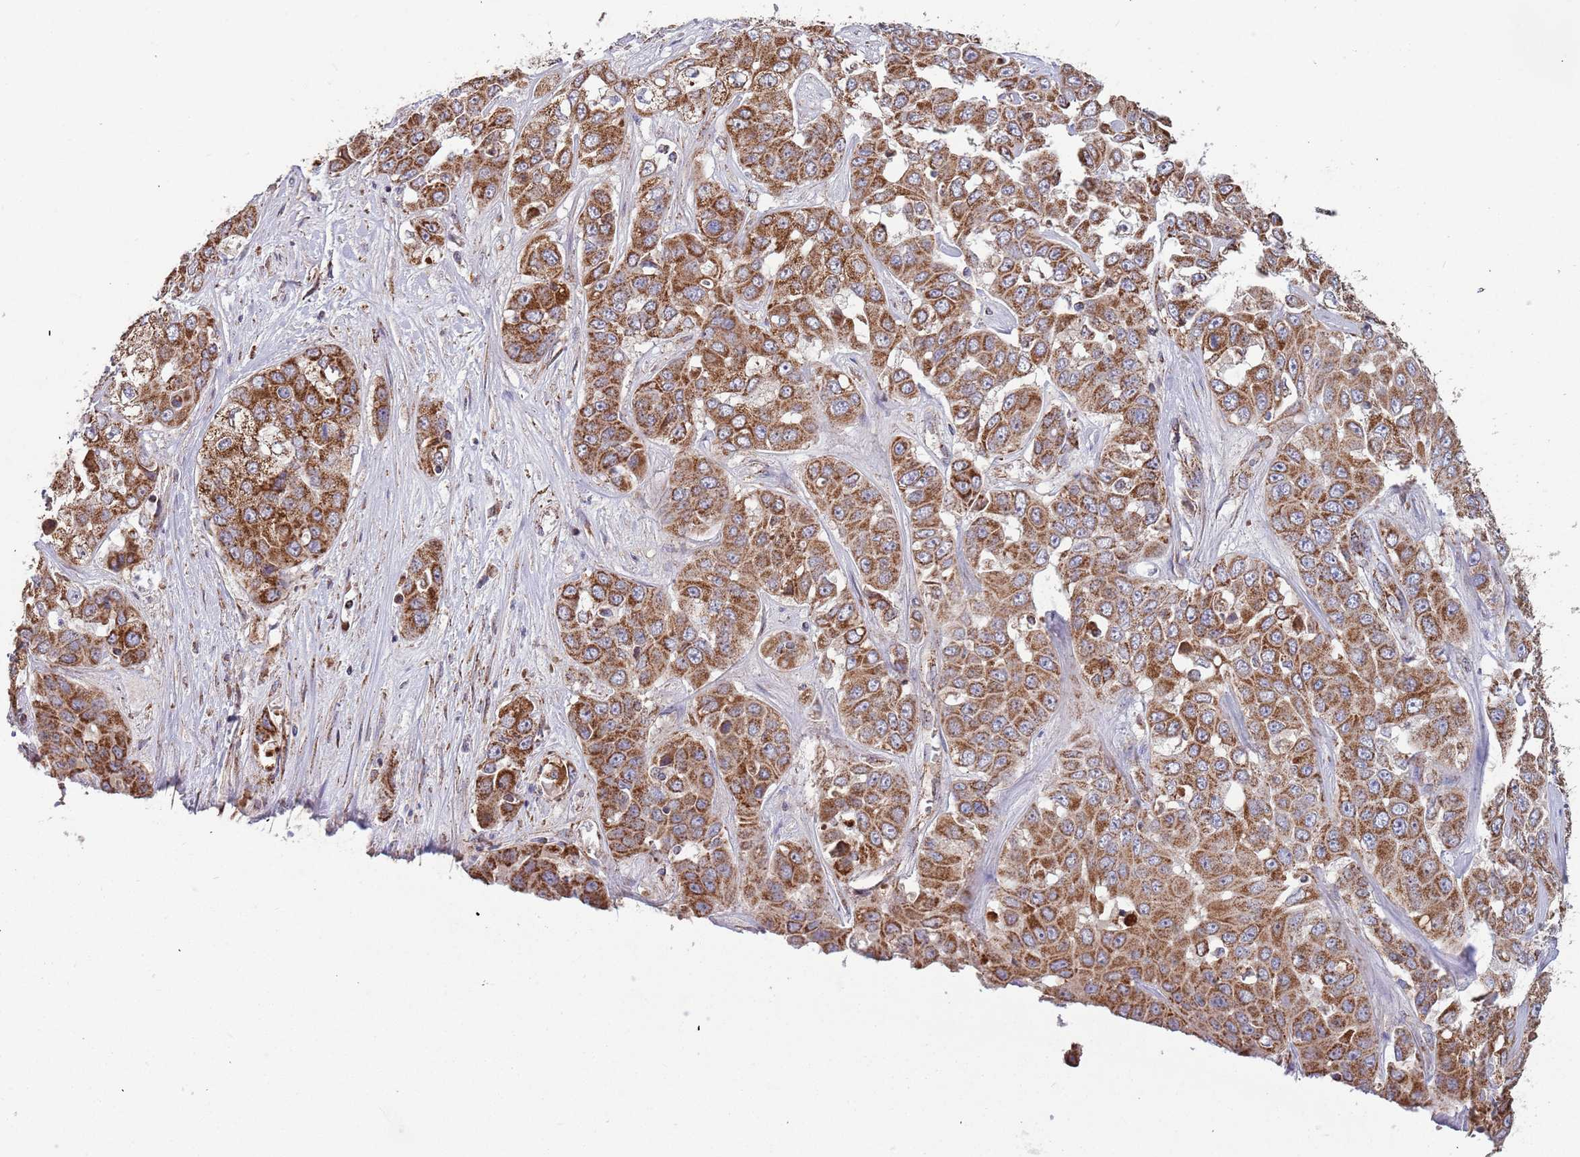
{"staining": {"intensity": "moderate", "quantity": ">75%", "location": "cytoplasmic/membranous"}, "tissue": "liver cancer", "cell_type": "Tumor cells", "image_type": "cancer", "snomed": [{"axis": "morphology", "description": "Cholangiocarcinoma"}, {"axis": "topography", "description": "Liver"}], "caption": "Liver cancer stained with a brown dye reveals moderate cytoplasmic/membranous positive expression in approximately >75% of tumor cells.", "gene": "VPS16", "patient": {"sex": "female", "age": 52}}